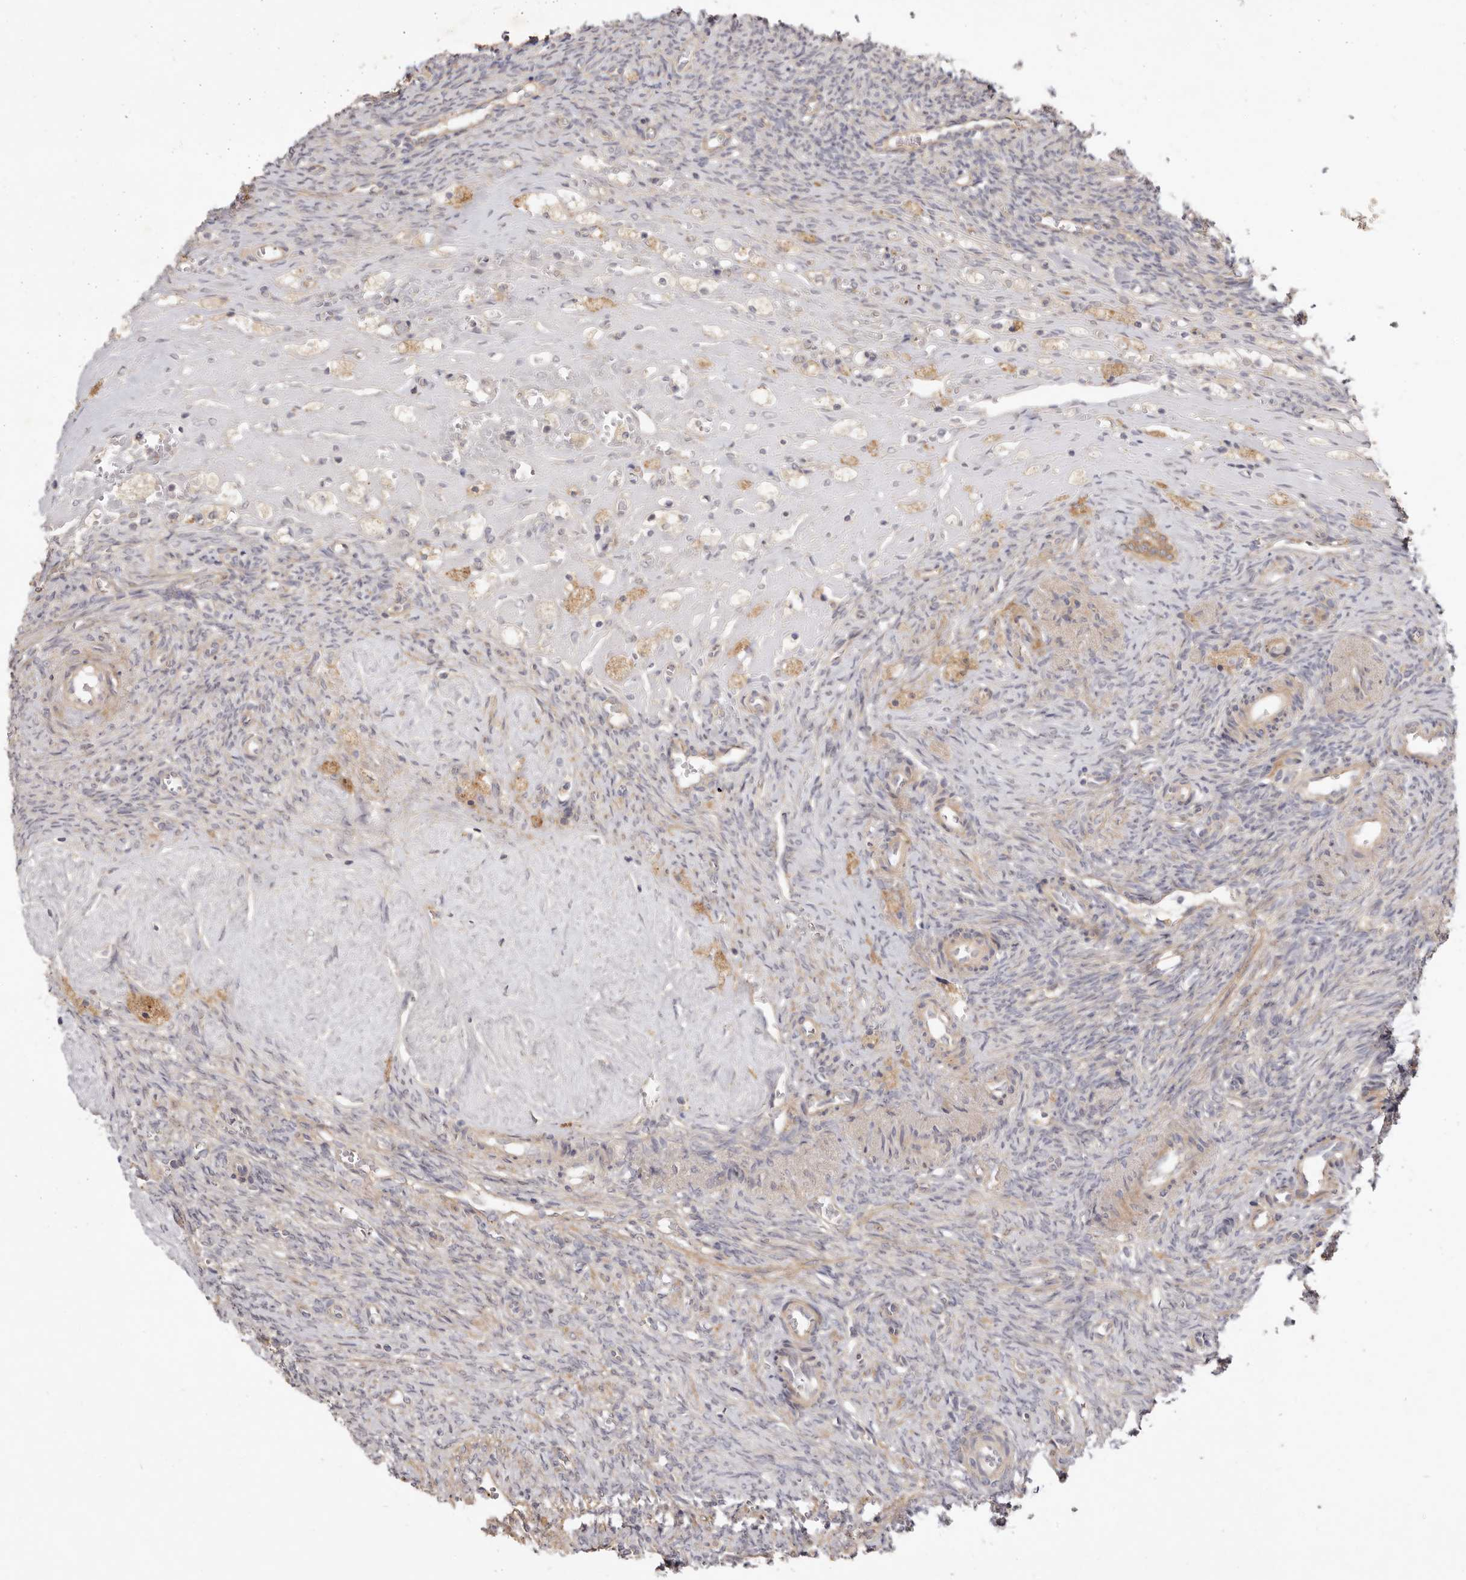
{"staining": {"intensity": "weak", "quantity": ">75%", "location": "cytoplasmic/membranous"}, "tissue": "ovary", "cell_type": "Follicle cells", "image_type": "normal", "snomed": [{"axis": "morphology", "description": "Normal tissue, NOS"}, {"axis": "topography", "description": "Ovary"}], "caption": "Immunohistochemistry (IHC) of benign ovary exhibits low levels of weak cytoplasmic/membranous expression in about >75% of follicle cells.", "gene": "ADAMTS9", "patient": {"sex": "female", "age": 41}}